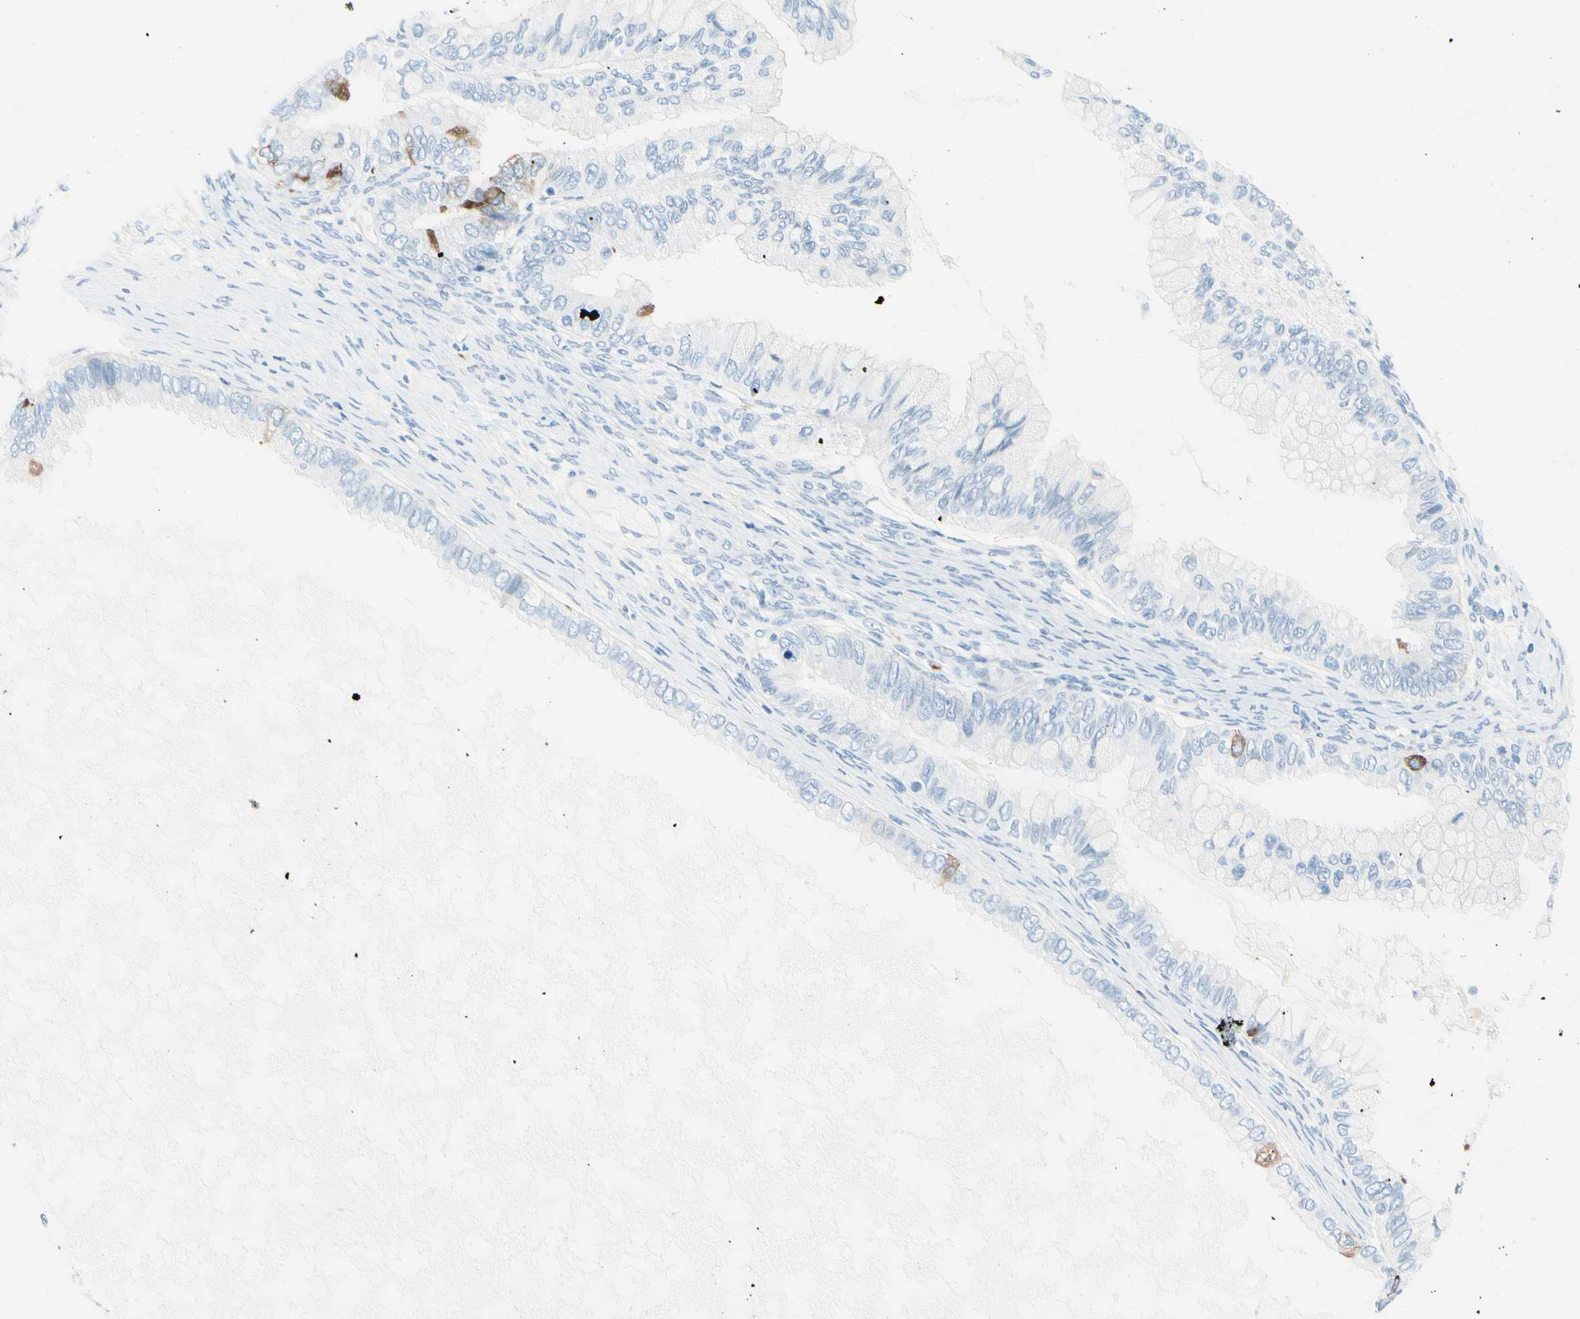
{"staining": {"intensity": "negative", "quantity": "none", "location": "none"}, "tissue": "ovarian cancer", "cell_type": "Tumor cells", "image_type": "cancer", "snomed": [{"axis": "morphology", "description": "Cystadenocarcinoma, mucinous, NOS"}, {"axis": "topography", "description": "Ovary"}], "caption": "Immunohistochemistry (IHC) of human ovarian cancer (mucinous cystadenocarcinoma) displays no staining in tumor cells.", "gene": "TACC3", "patient": {"sex": "female", "age": 80}}